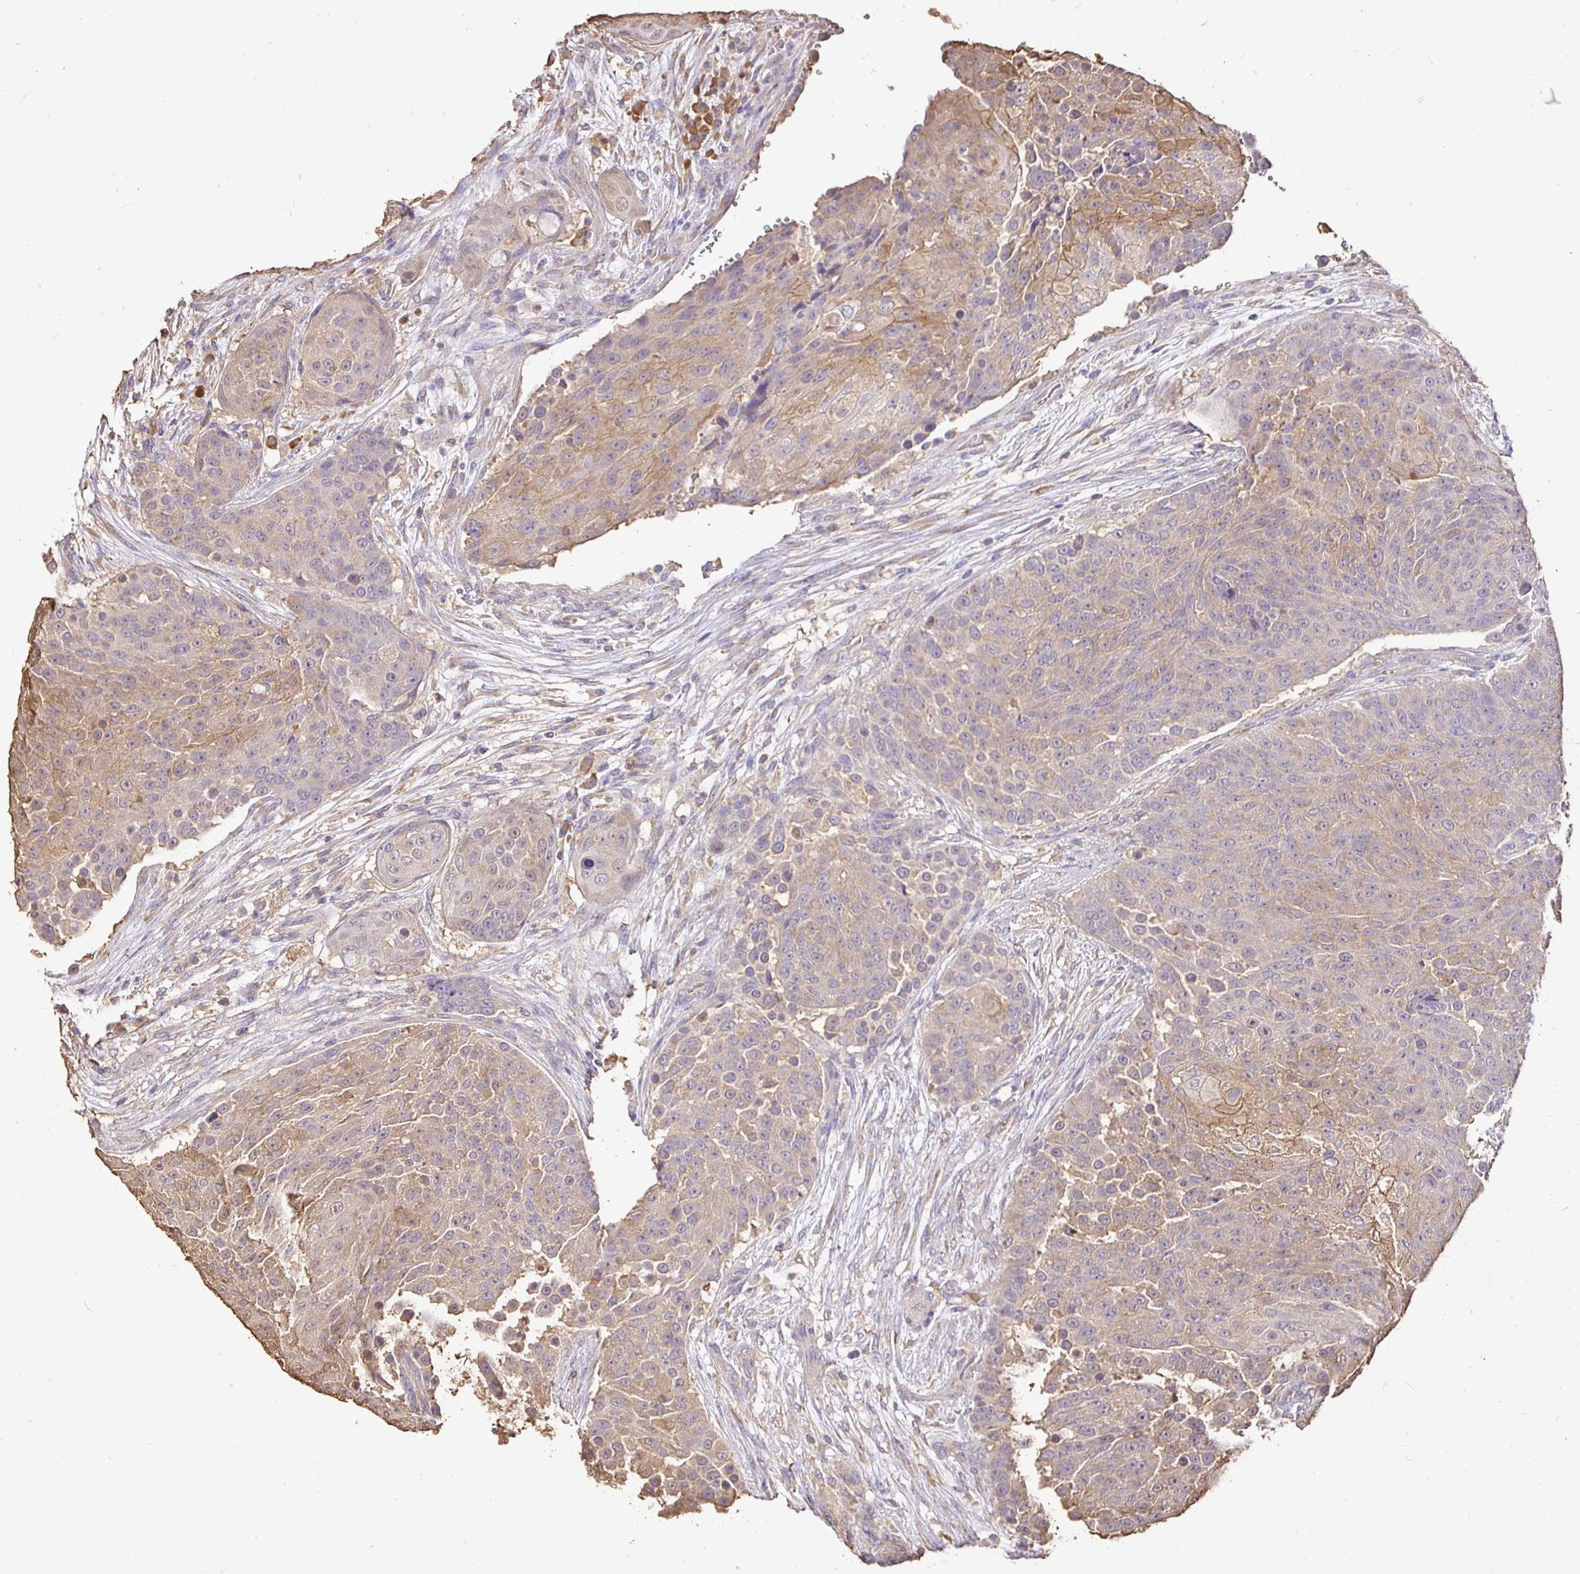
{"staining": {"intensity": "weak", "quantity": "<25%", "location": "cytoplasmic/membranous"}, "tissue": "urothelial cancer", "cell_type": "Tumor cells", "image_type": "cancer", "snomed": [{"axis": "morphology", "description": "Urothelial carcinoma, High grade"}, {"axis": "topography", "description": "Urinary bladder"}], "caption": "IHC micrograph of urothelial cancer stained for a protein (brown), which demonstrates no staining in tumor cells. The staining is performed using DAB (3,3'-diaminobenzidine) brown chromogen with nuclei counter-stained in using hematoxylin.", "gene": "MAPK8IP3", "patient": {"sex": "female", "age": 63}}